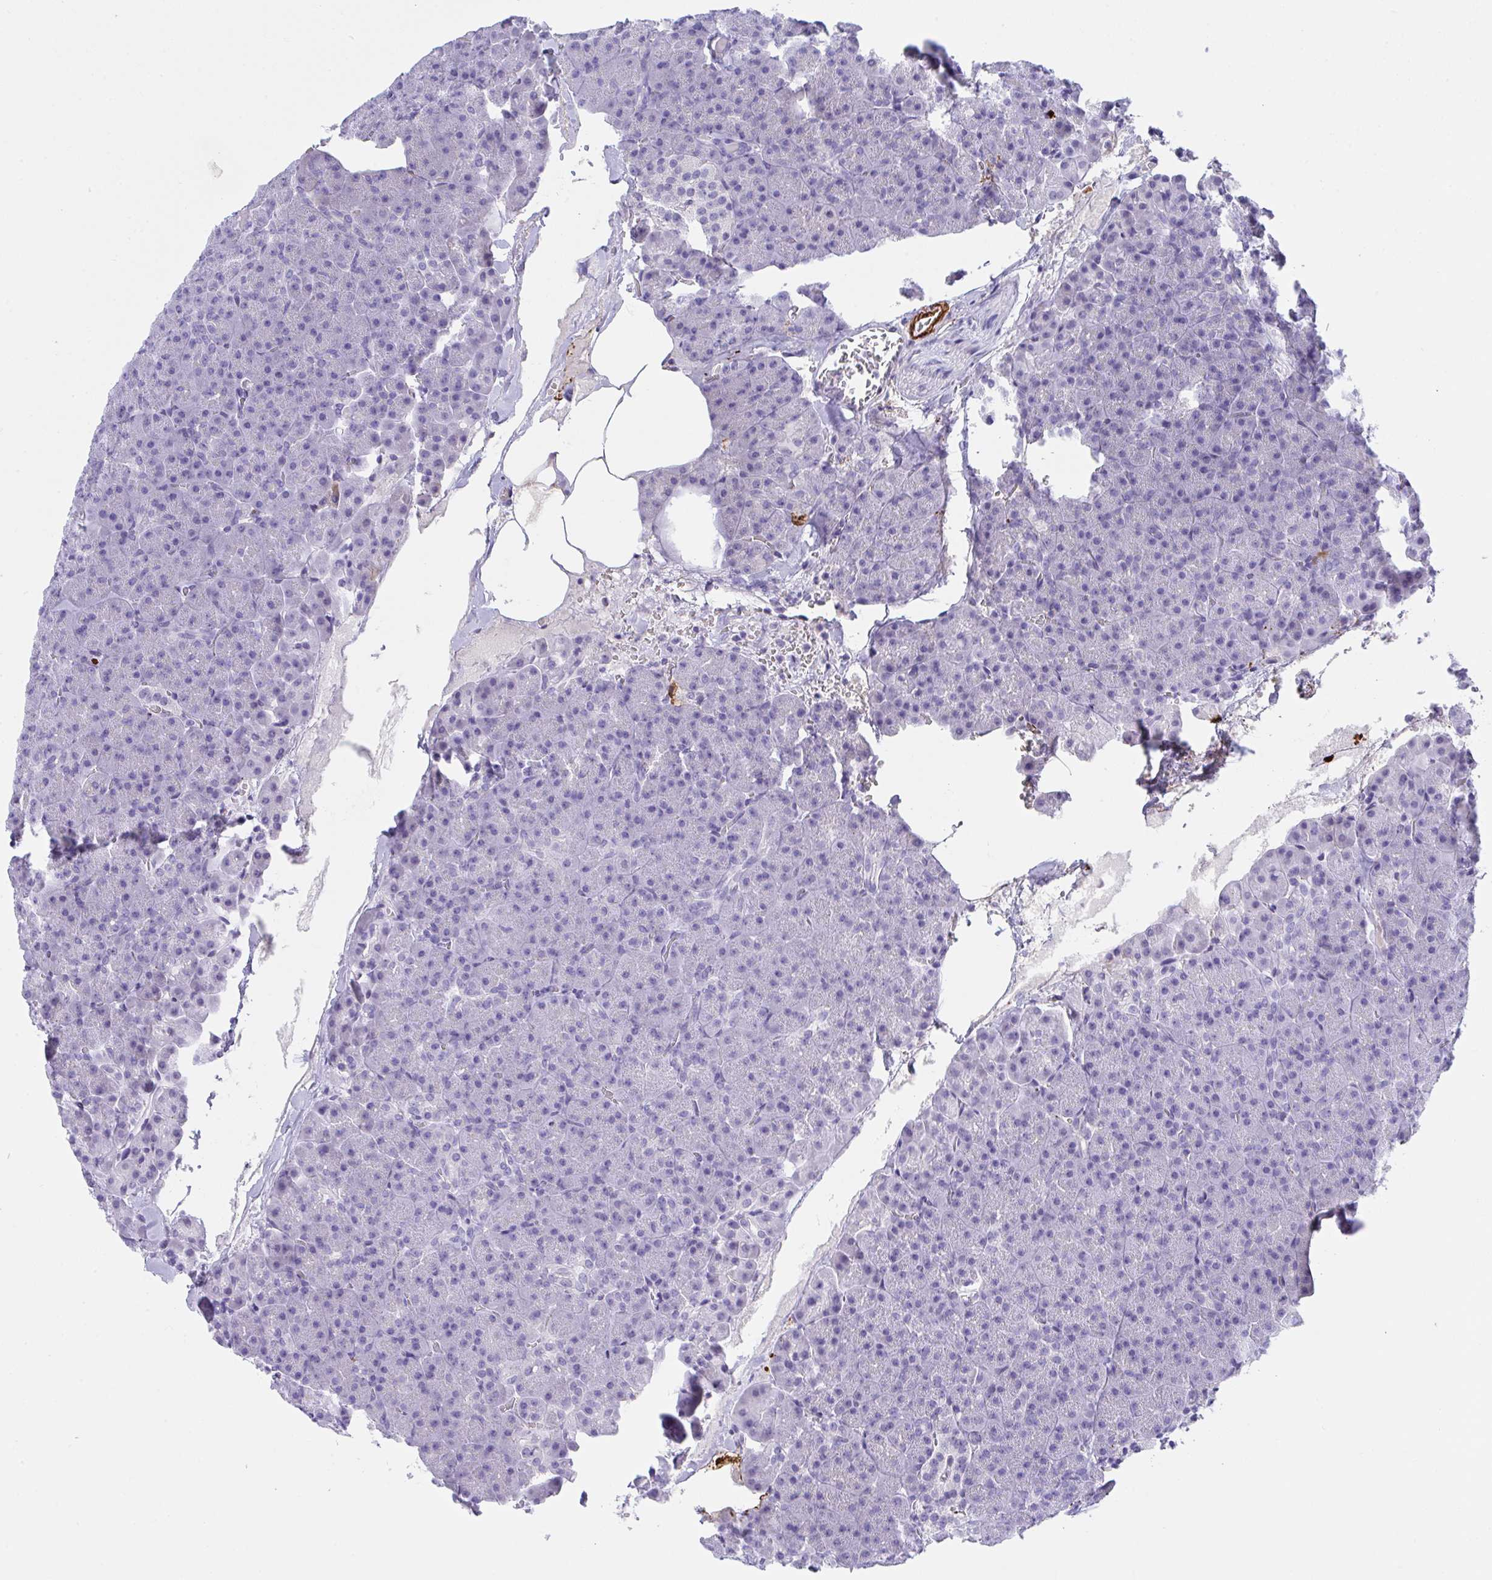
{"staining": {"intensity": "negative", "quantity": "none", "location": "none"}, "tissue": "pancreas", "cell_type": "Exocrine glandular cells", "image_type": "normal", "snomed": [{"axis": "morphology", "description": "Normal tissue, NOS"}, {"axis": "topography", "description": "Pancreas"}], "caption": "The micrograph reveals no staining of exocrine glandular cells in benign pancreas.", "gene": "KMT2E", "patient": {"sex": "female", "age": 74}}